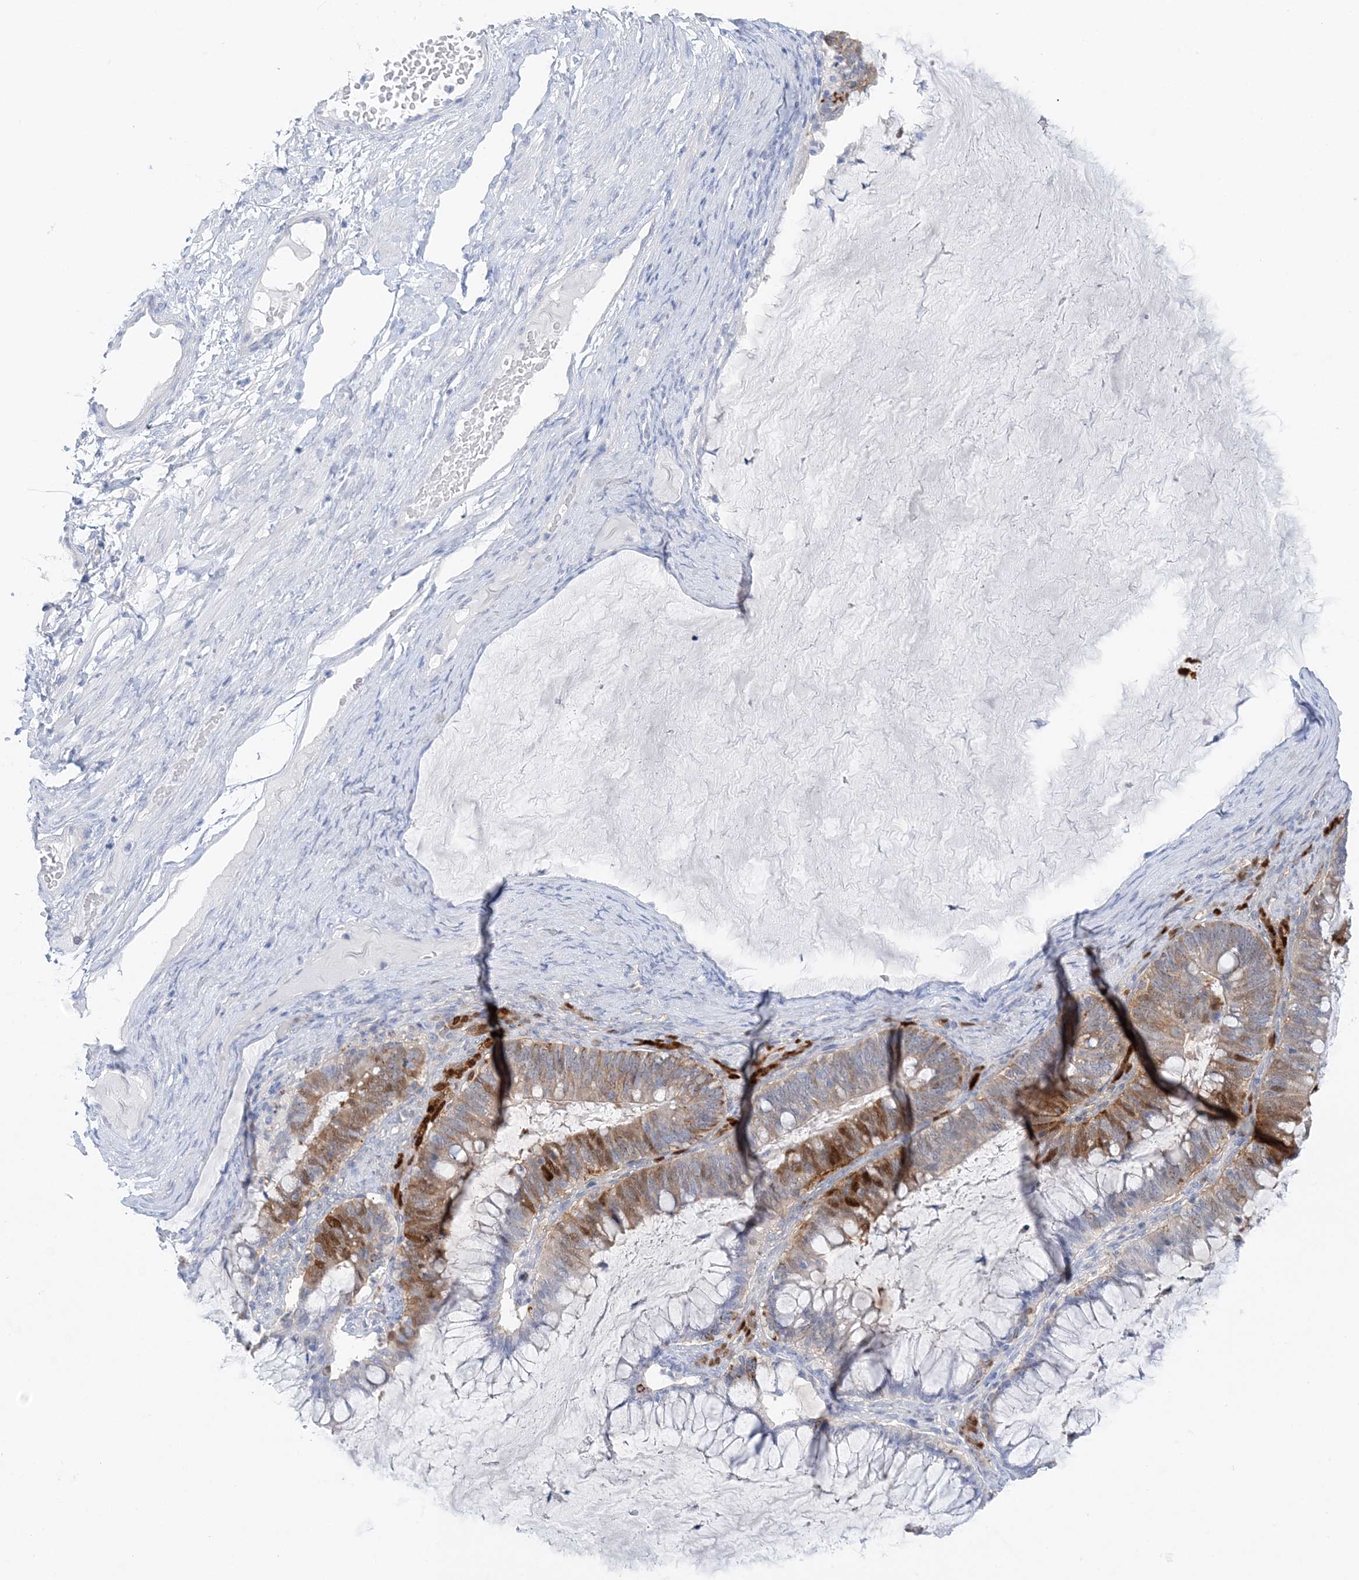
{"staining": {"intensity": "moderate", "quantity": ">75%", "location": "cytoplasmic/membranous"}, "tissue": "ovarian cancer", "cell_type": "Tumor cells", "image_type": "cancer", "snomed": [{"axis": "morphology", "description": "Cystadenocarcinoma, mucinous, NOS"}, {"axis": "topography", "description": "Ovary"}], "caption": "Protein analysis of ovarian cancer tissue demonstrates moderate cytoplasmic/membranous positivity in about >75% of tumor cells.", "gene": "HMGCS1", "patient": {"sex": "female", "age": 61}}